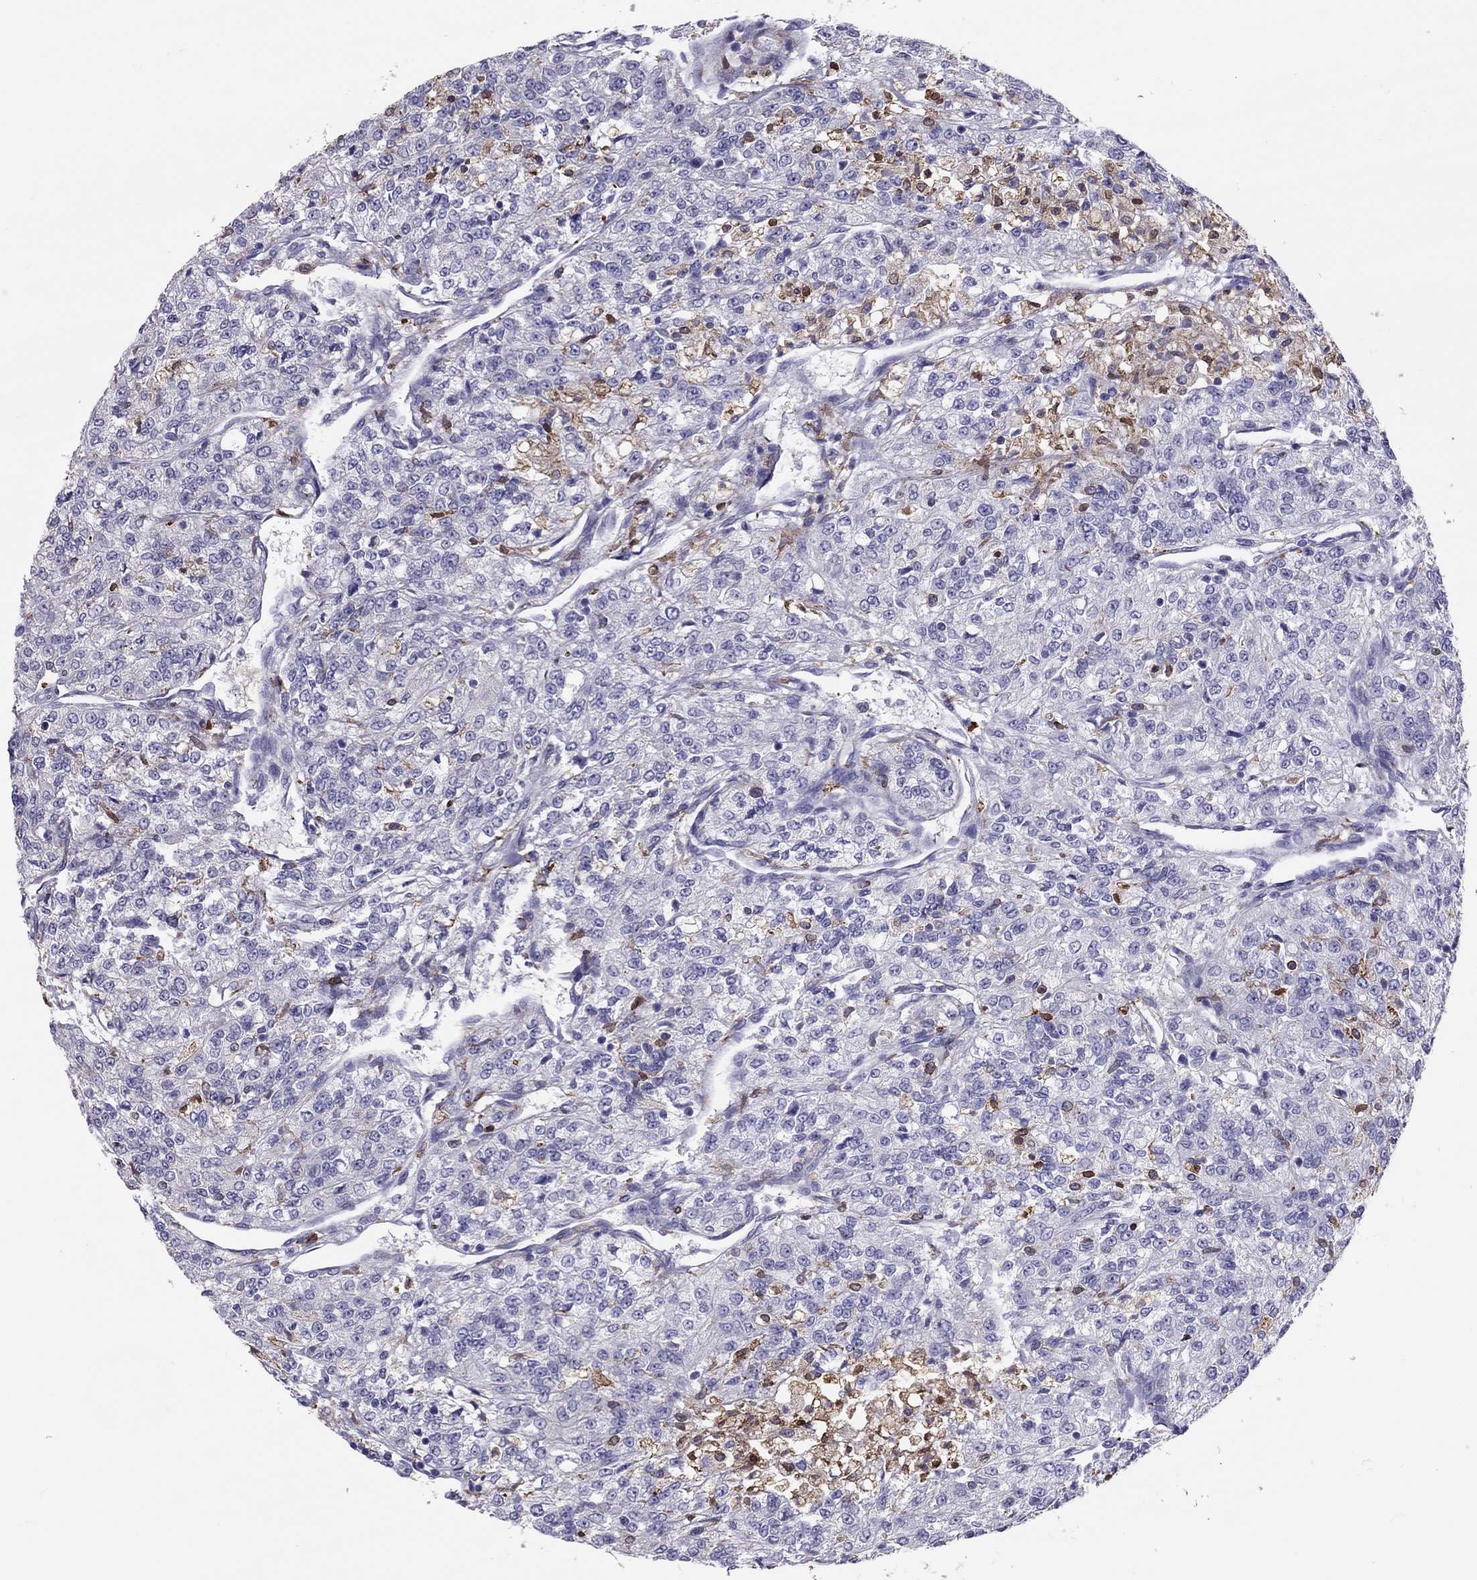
{"staining": {"intensity": "negative", "quantity": "none", "location": "none"}, "tissue": "renal cancer", "cell_type": "Tumor cells", "image_type": "cancer", "snomed": [{"axis": "morphology", "description": "Adenocarcinoma, NOS"}, {"axis": "topography", "description": "Kidney"}], "caption": "IHC micrograph of neoplastic tissue: human renal cancer stained with DAB exhibits no significant protein expression in tumor cells.", "gene": "ADORA2A", "patient": {"sex": "female", "age": 63}}